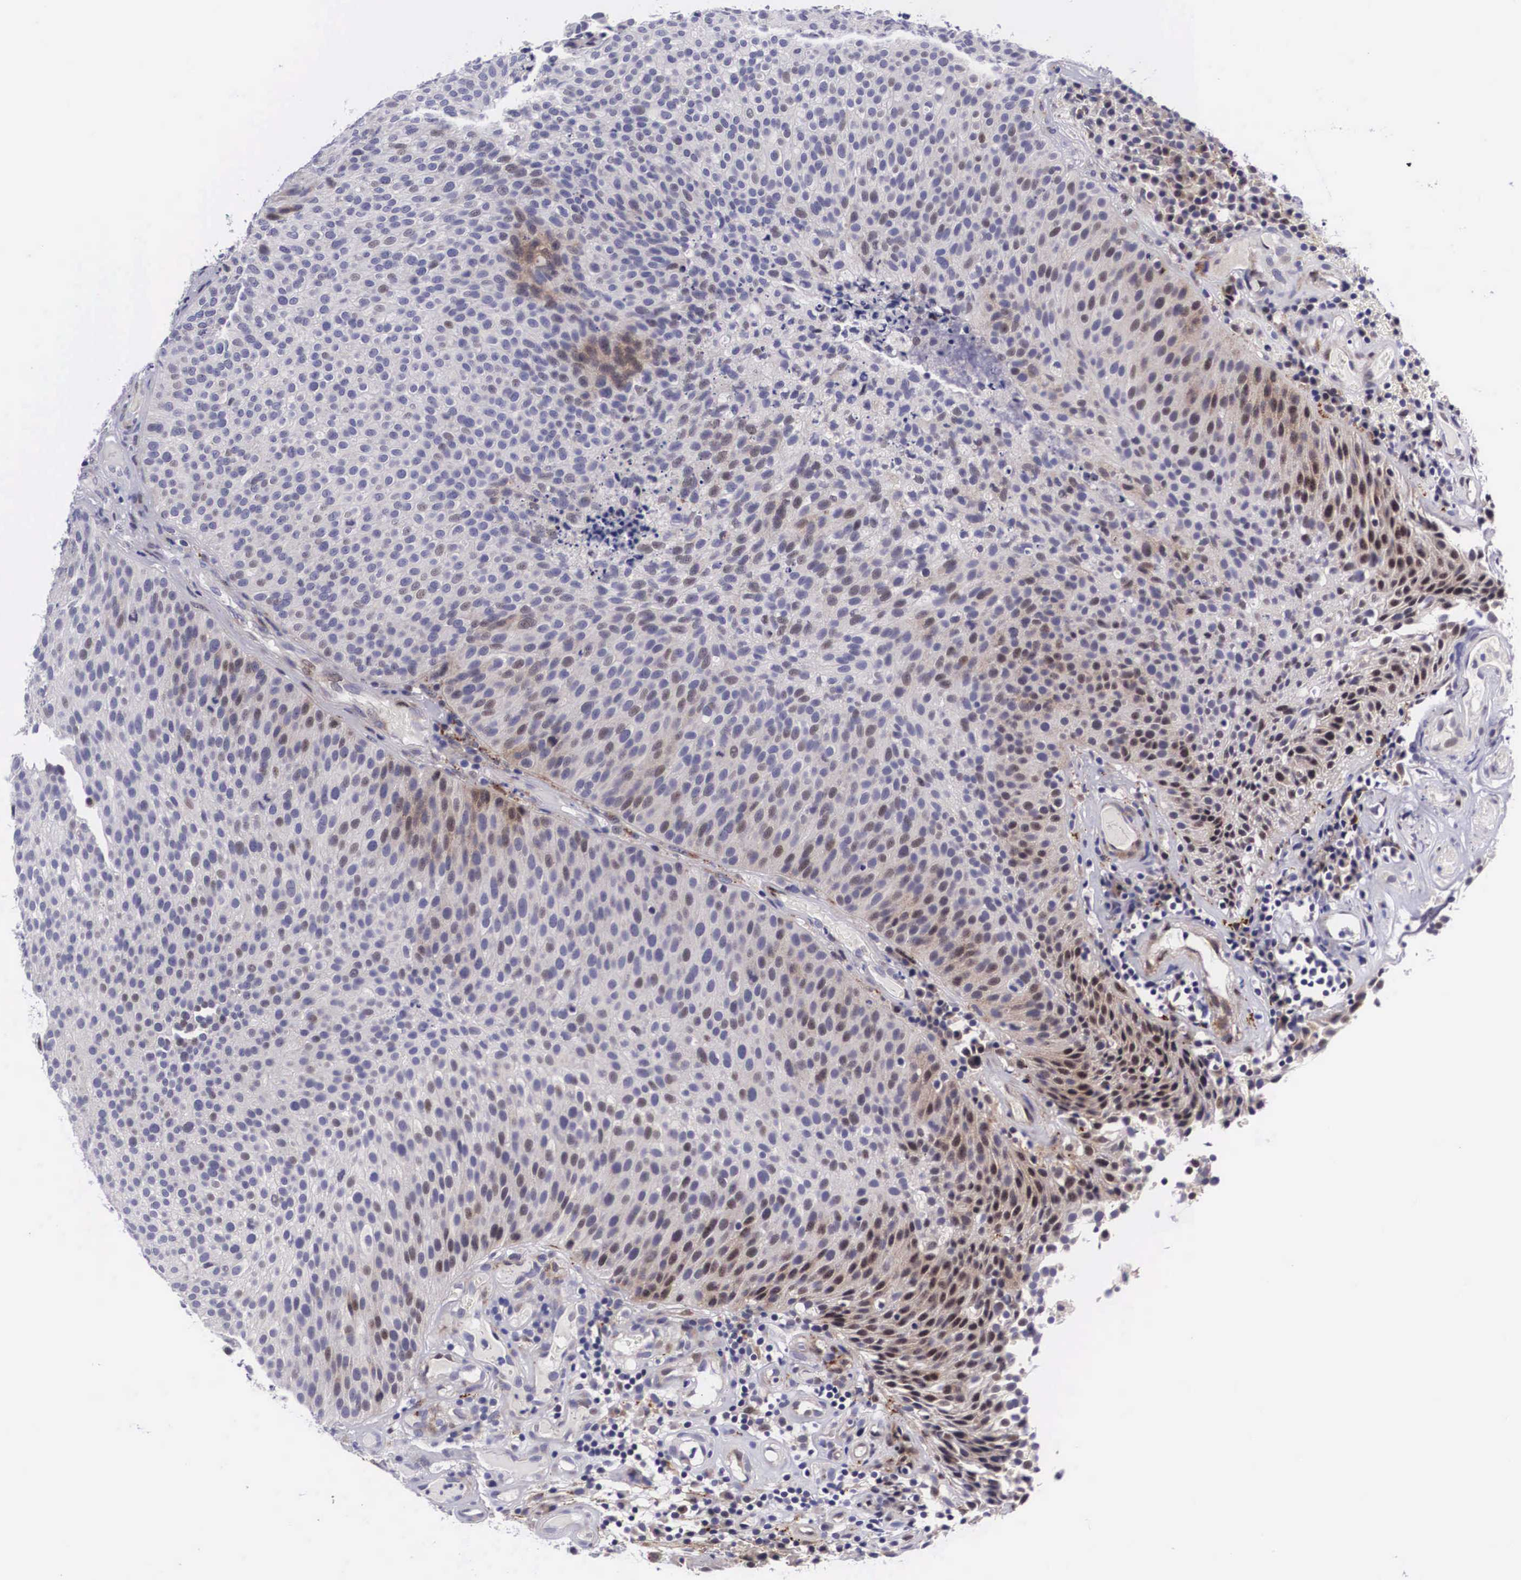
{"staining": {"intensity": "moderate", "quantity": "25%-75%", "location": "cytoplasmic/membranous,nuclear"}, "tissue": "urothelial cancer", "cell_type": "Tumor cells", "image_type": "cancer", "snomed": [{"axis": "morphology", "description": "Urothelial carcinoma, Low grade"}, {"axis": "topography", "description": "Urinary bladder"}], "caption": "High-power microscopy captured an immunohistochemistry (IHC) photomicrograph of urothelial carcinoma (low-grade), revealing moderate cytoplasmic/membranous and nuclear expression in approximately 25%-75% of tumor cells. (Brightfield microscopy of DAB IHC at high magnification).", "gene": "EMID1", "patient": {"sex": "male", "age": 85}}